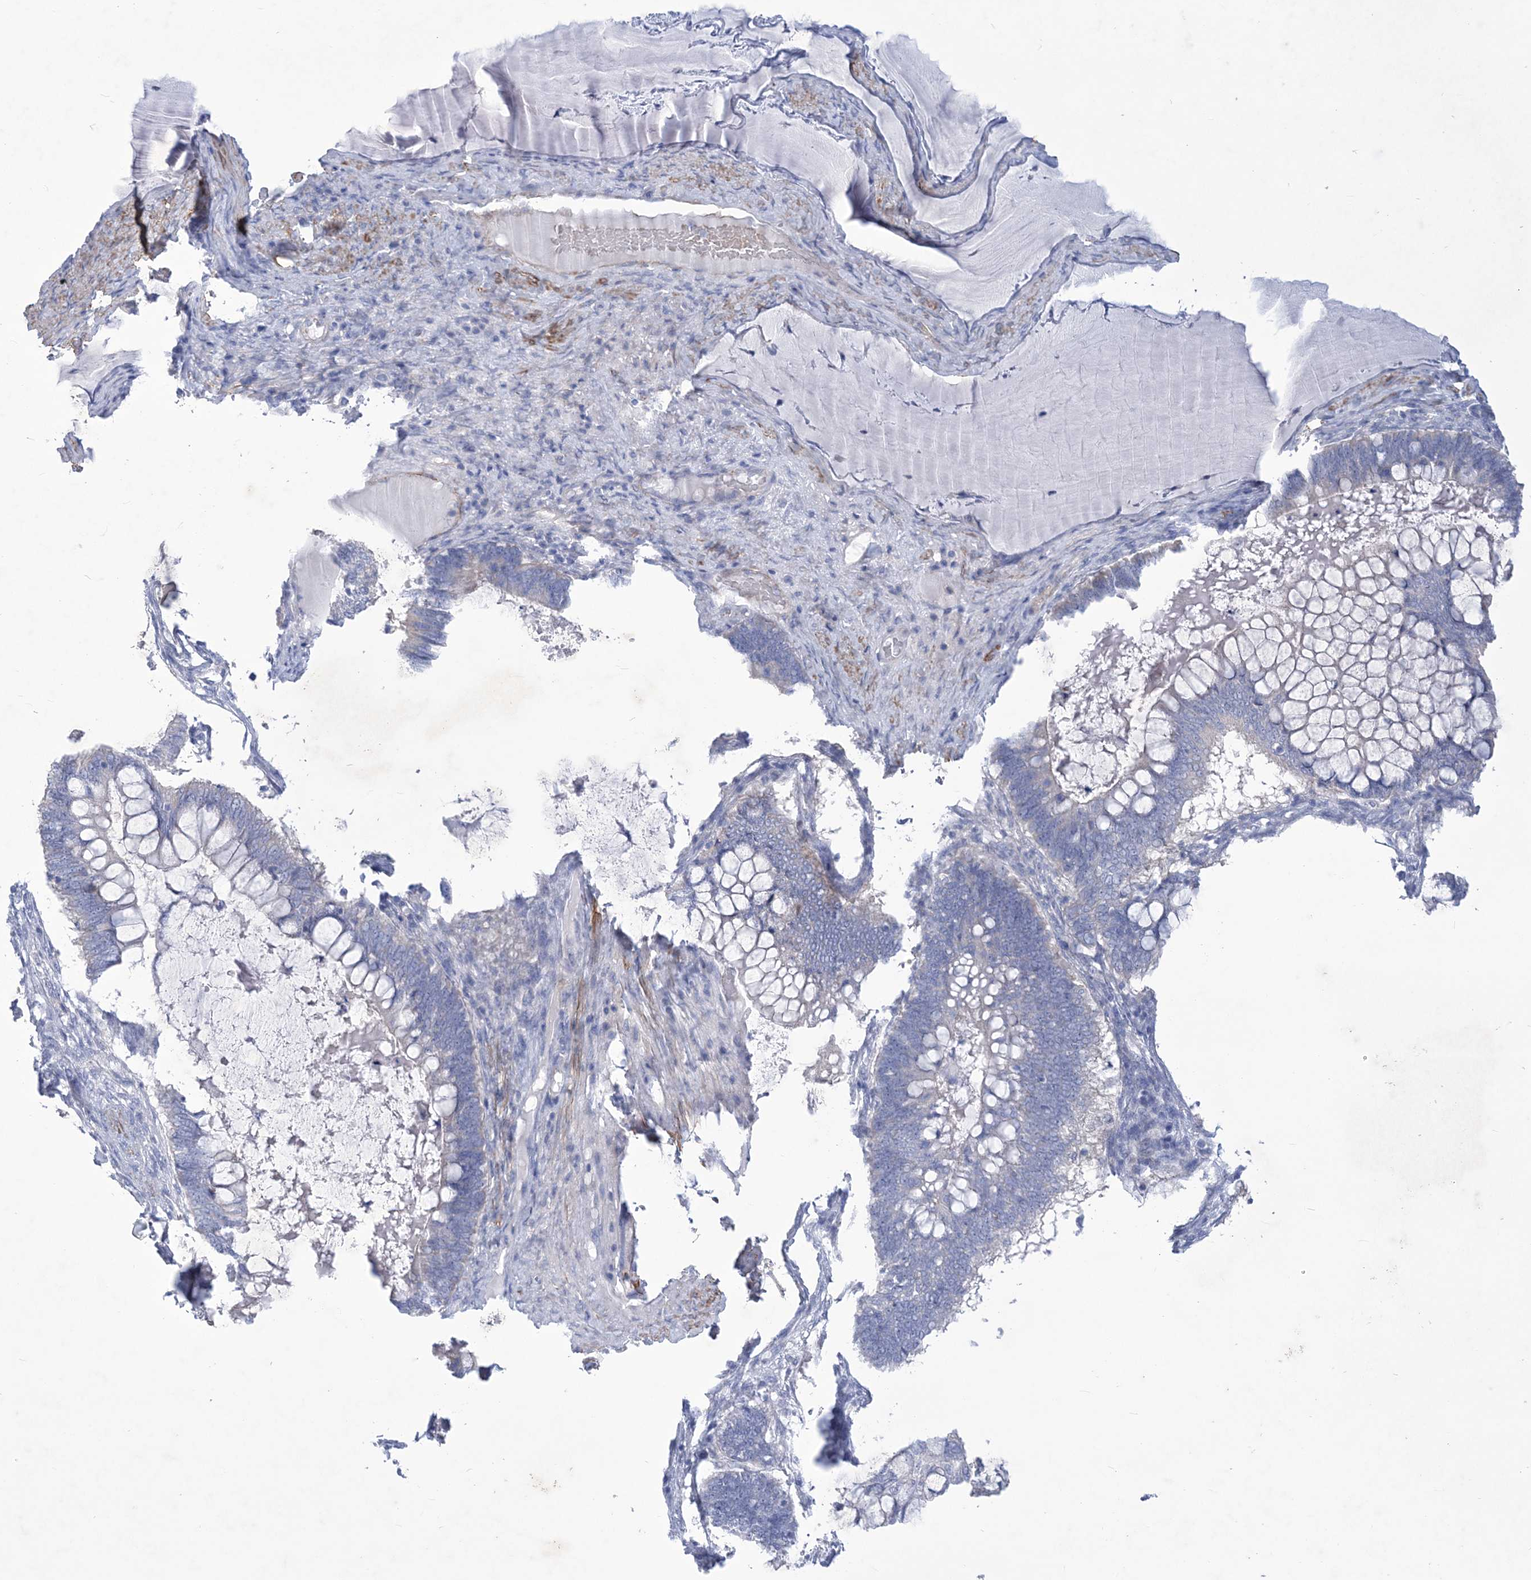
{"staining": {"intensity": "negative", "quantity": "none", "location": "none"}, "tissue": "ovarian cancer", "cell_type": "Tumor cells", "image_type": "cancer", "snomed": [{"axis": "morphology", "description": "Cystadenocarcinoma, mucinous, NOS"}, {"axis": "topography", "description": "Ovary"}], "caption": "An IHC image of ovarian cancer is shown. There is no staining in tumor cells of ovarian cancer.", "gene": "WDR74", "patient": {"sex": "female", "age": 61}}